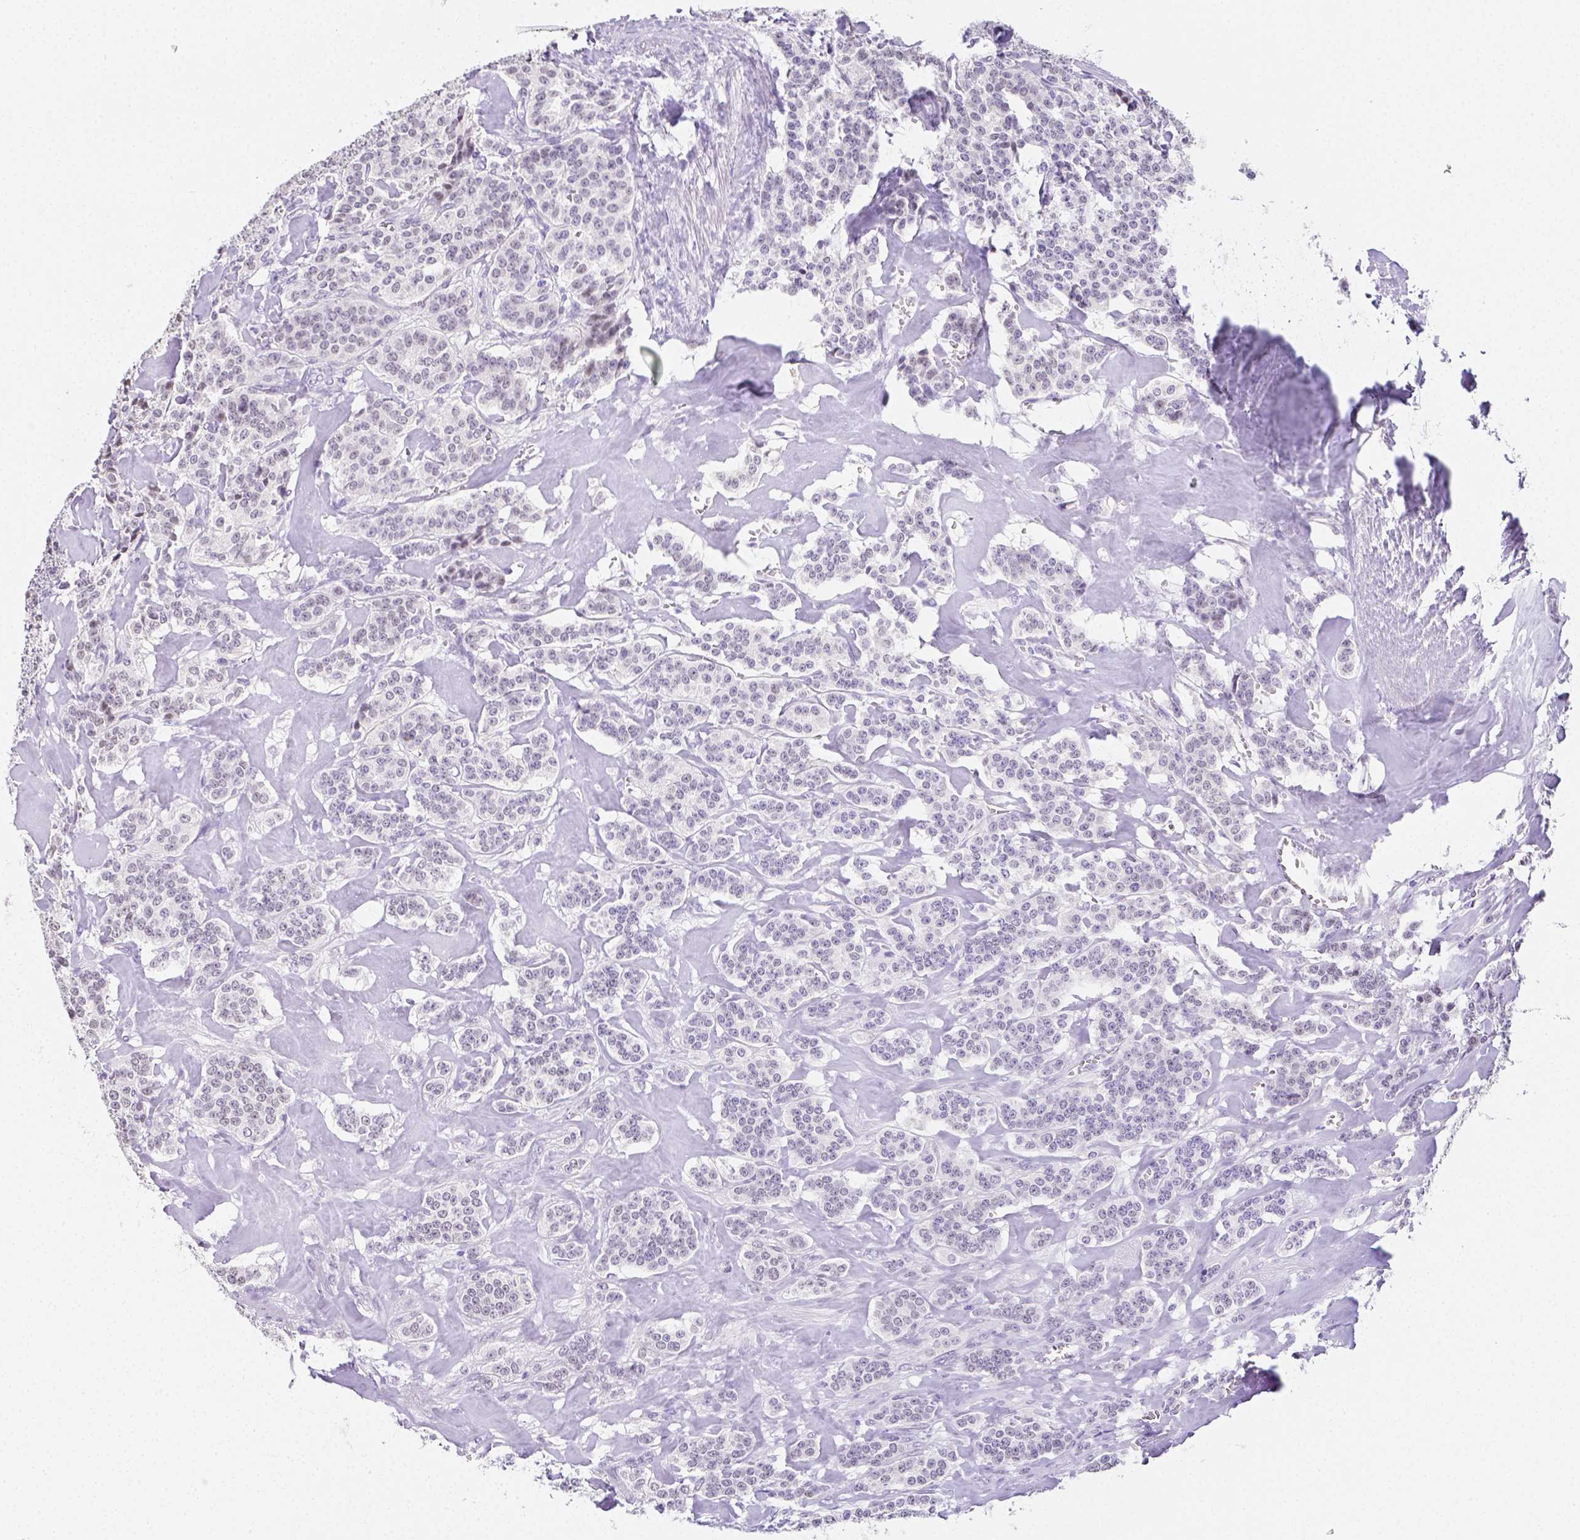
{"staining": {"intensity": "negative", "quantity": "none", "location": "none"}, "tissue": "carcinoid", "cell_type": "Tumor cells", "image_type": "cancer", "snomed": [{"axis": "morphology", "description": "Normal tissue, NOS"}, {"axis": "morphology", "description": "Carcinoid, malignant, NOS"}, {"axis": "topography", "description": "Lung"}], "caption": "Immunohistochemical staining of human carcinoid shows no significant positivity in tumor cells. (IHC, brightfield microscopy, high magnification).", "gene": "ARHGAP36", "patient": {"sex": "female", "age": 46}}